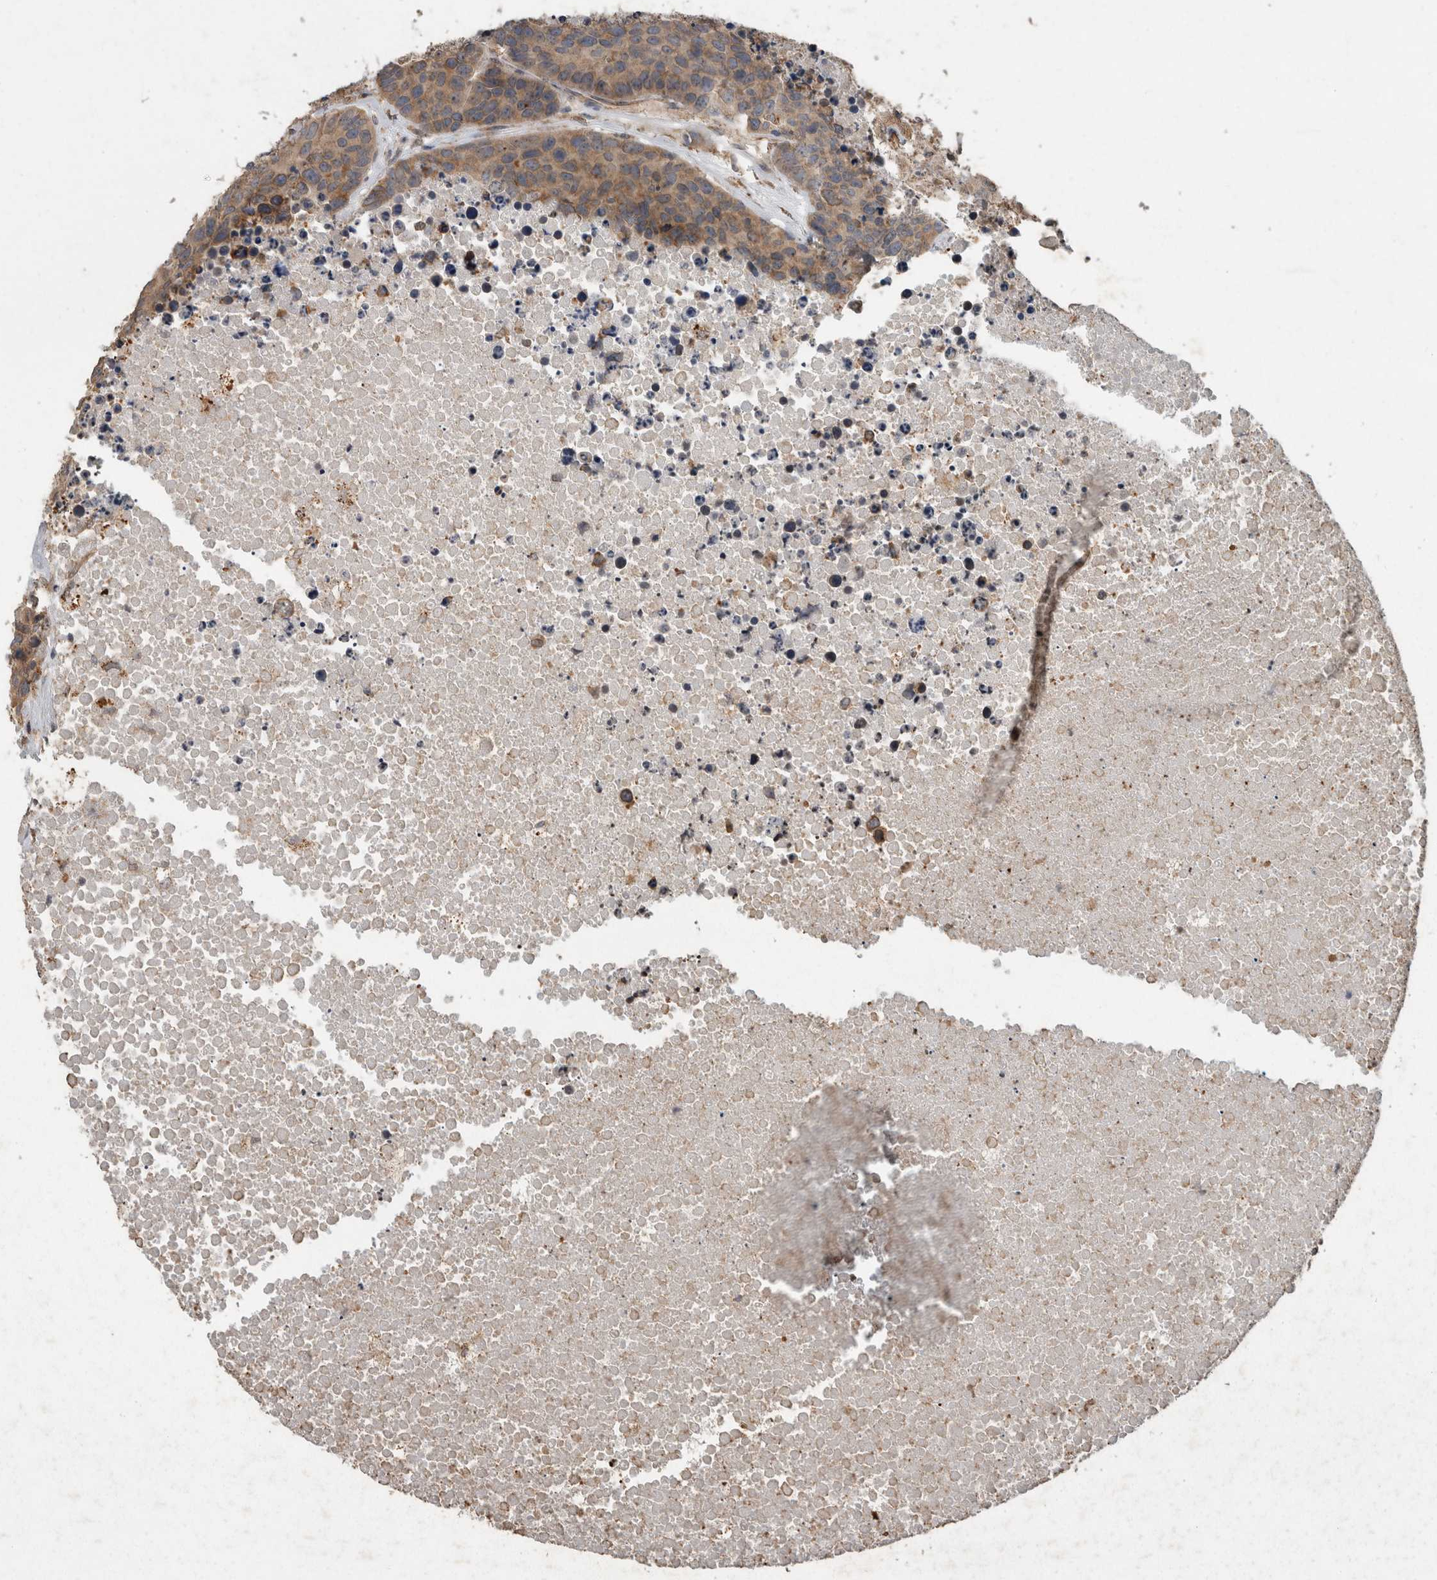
{"staining": {"intensity": "moderate", "quantity": ">75%", "location": "cytoplasmic/membranous"}, "tissue": "carcinoid", "cell_type": "Tumor cells", "image_type": "cancer", "snomed": [{"axis": "morphology", "description": "Carcinoid, malignant, NOS"}, {"axis": "topography", "description": "Lung"}], "caption": "Carcinoid tissue shows moderate cytoplasmic/membranous staining in approximately >75% of tumor cells, visualized by immunohistochemistry.", "gene": "ADGRL3", "patient": {"sex": "male", "age": 60}}